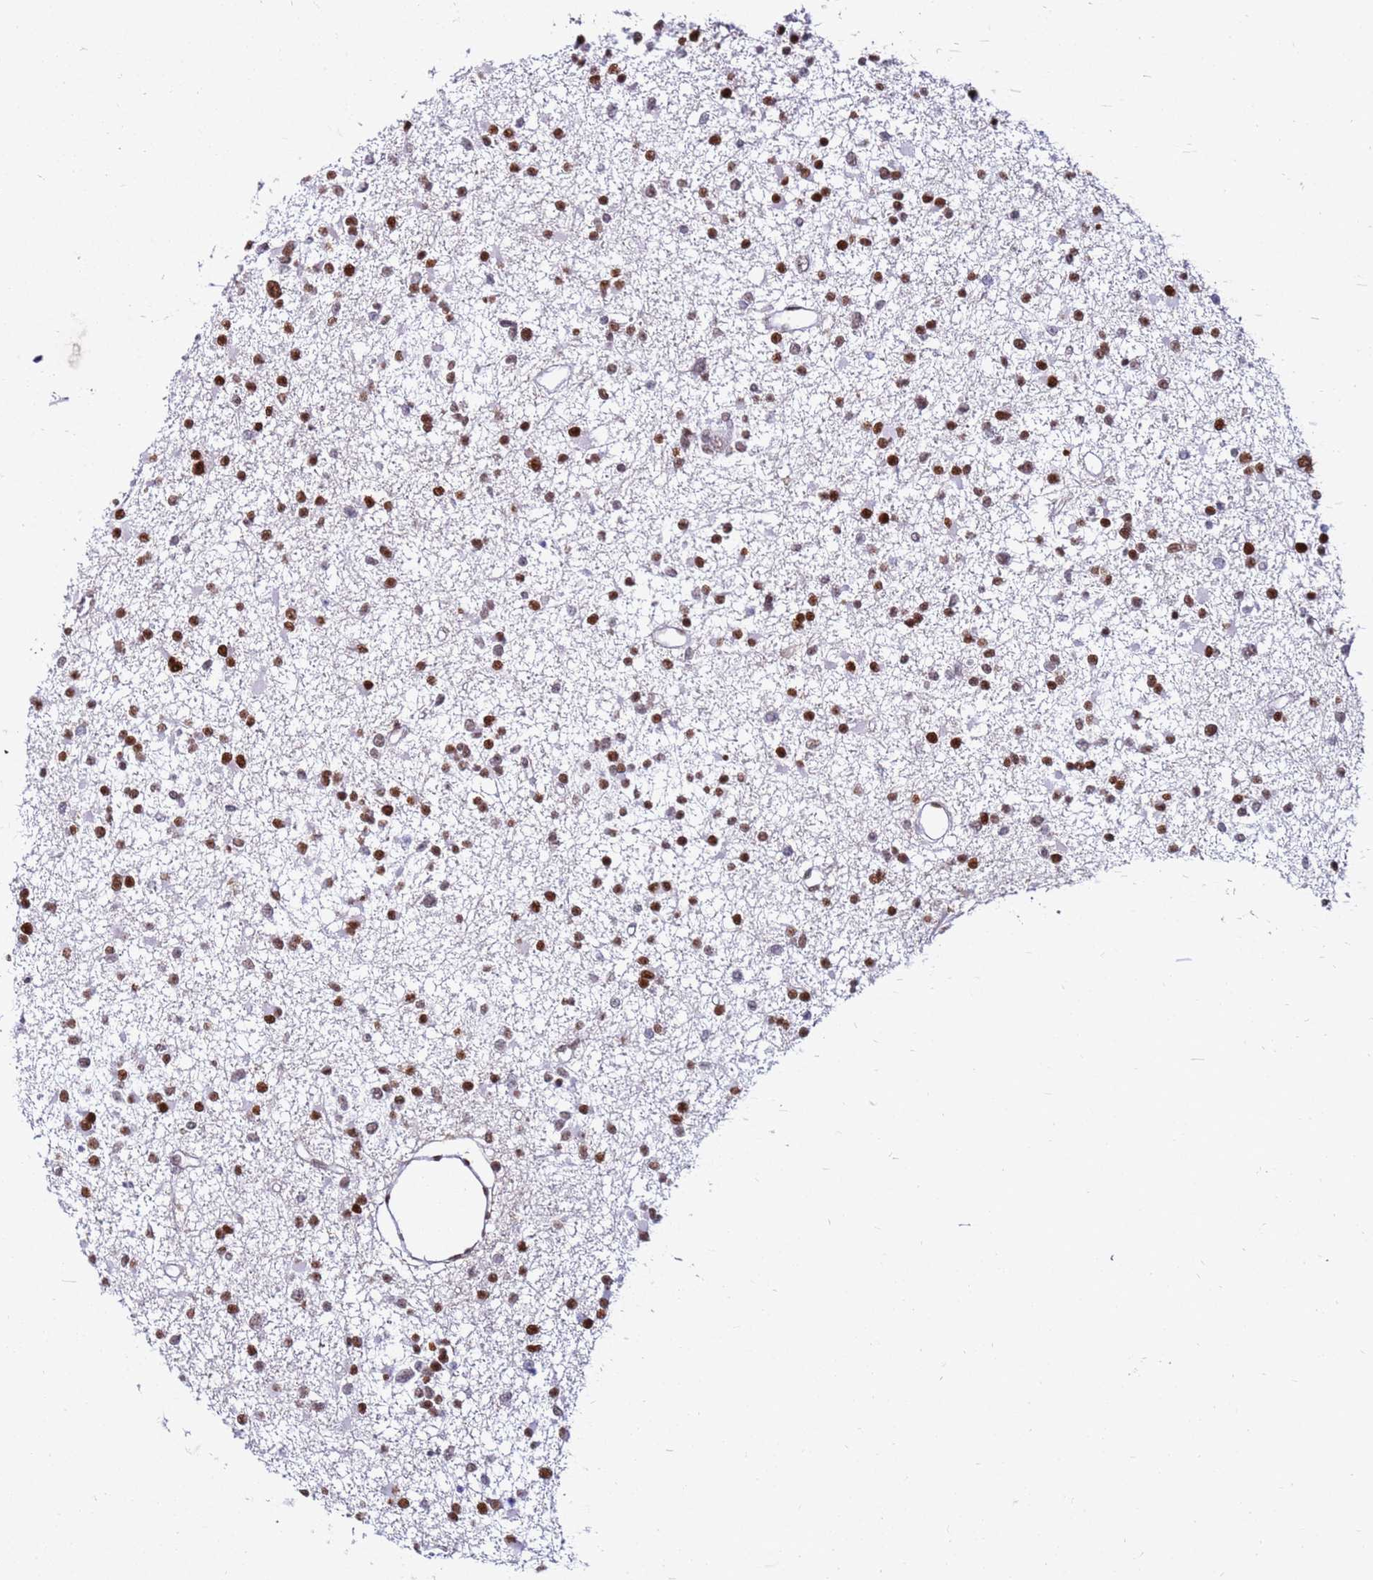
{"staining": {"intensity": "strong", "quantity": ">75%", "location": "nuclear"}, "tissue": "glioma", "cell_type": "Tumor cells", "image_type": "cancer", "snomed": [{"axis": "morphology", "description": "Glioma, malignant, Low grade"}, {"axis": "topography", "description": "Brain"}], "caption": "Immunohistochemistry photomicrograph of human glioma stained for a protein (brown), which shows high levels of strong nuclear staining in about >75% of tumor cells.", "gene": "KPNA4", "patient": {"sex": "female", "age": 22}}